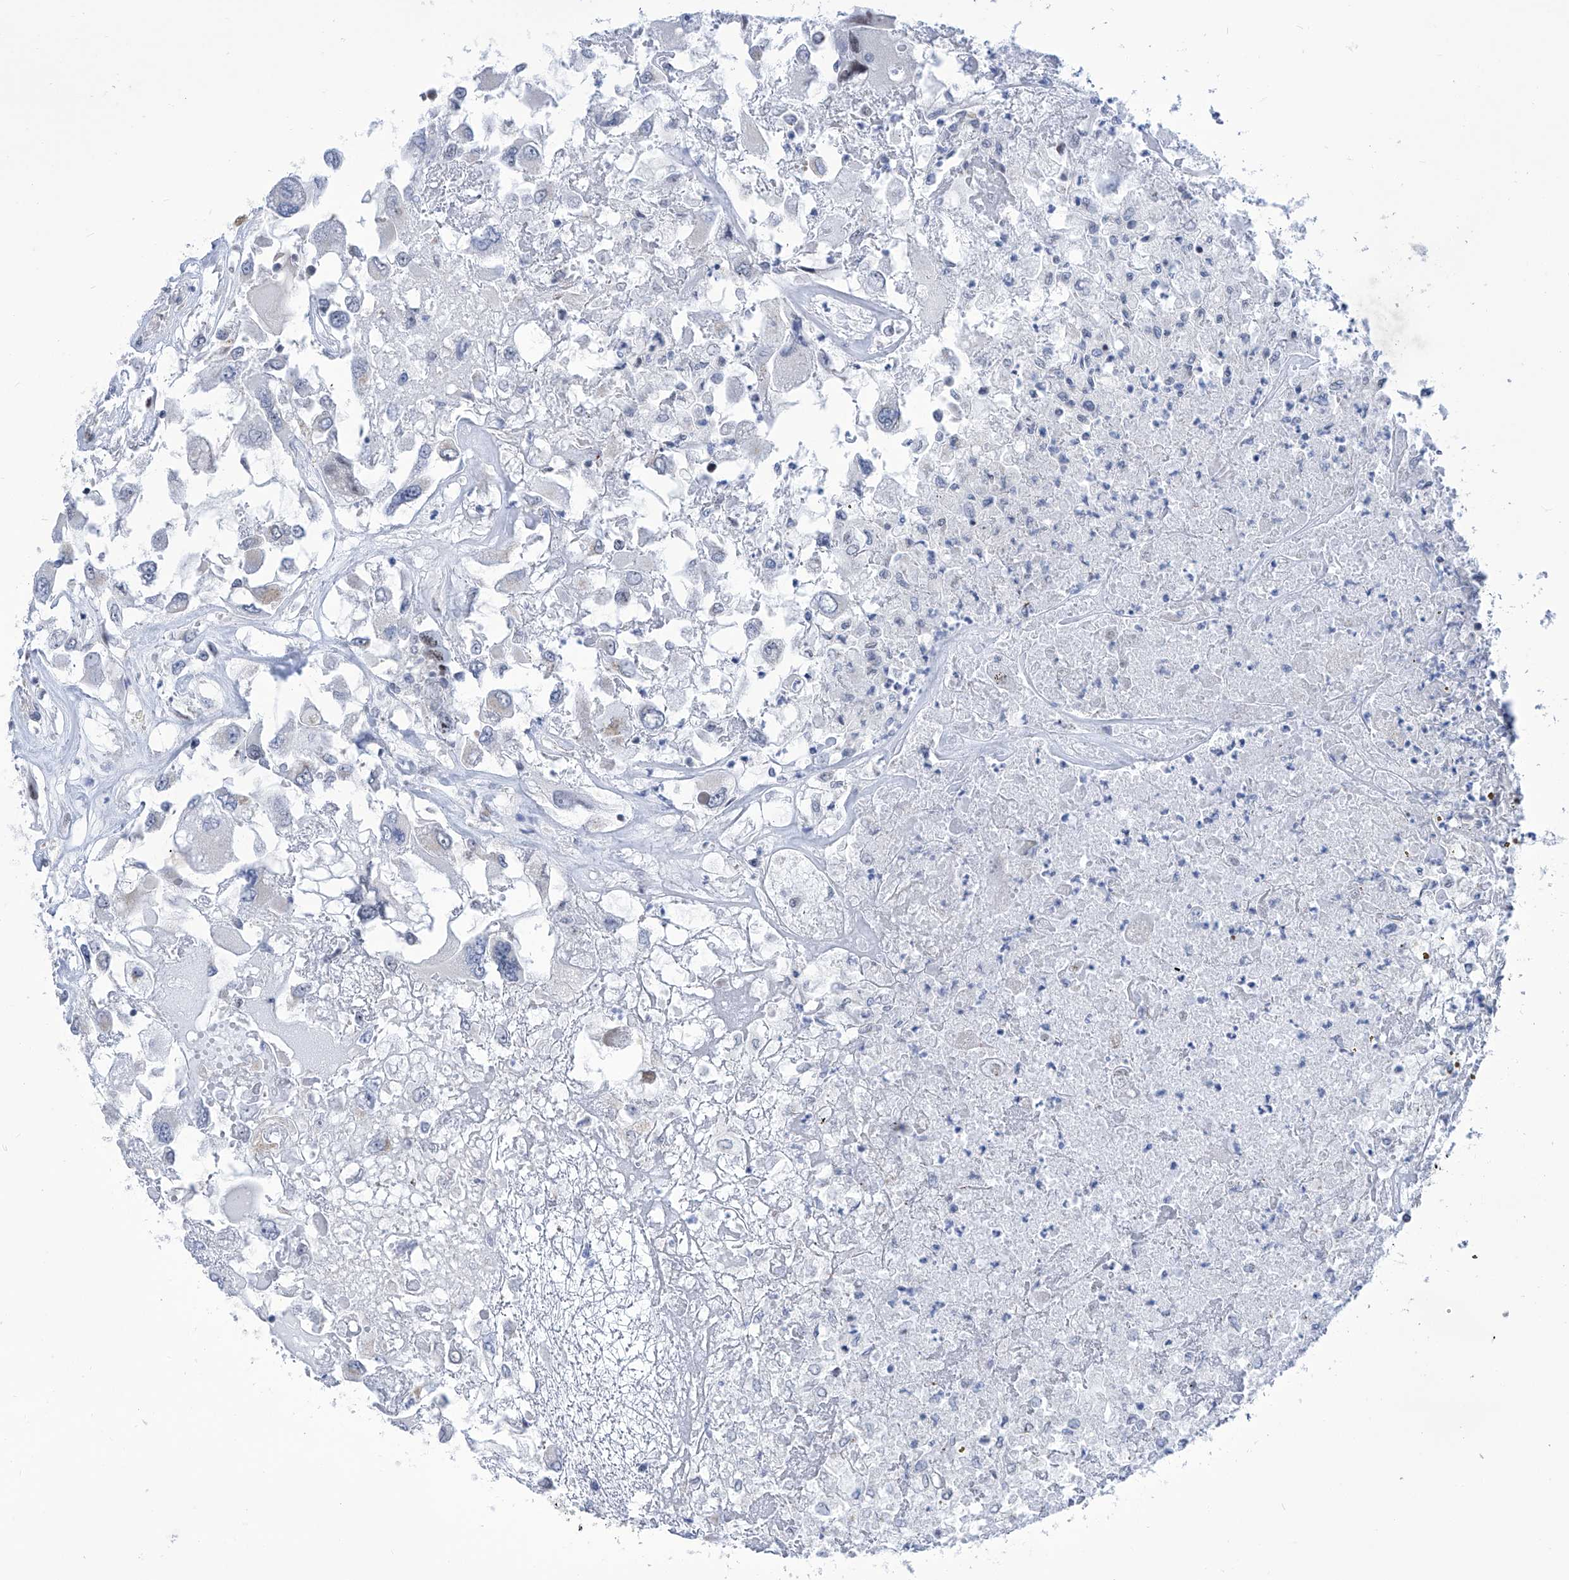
{"staining": {"intensity": "negative", "quantity": "none", "location": "none"}, "tissue": "renal cancer", "cell_type": "Tumor cells", "image_type": "cancer", "snomed": [{"axis": "morphology", "description": "Adenocarcinoma, NOS"}, {"axis": "topography", "description": "Kidney"}], "caption": "This micrograph is of renal cancer stained with immunohistochemistry (IHC) to label a protein in brown with the nuclei are counter-stained blue. There is no positivity in tumor cells.", "gene": "SART1", "patient": {"sex": "female", "age": 52}}